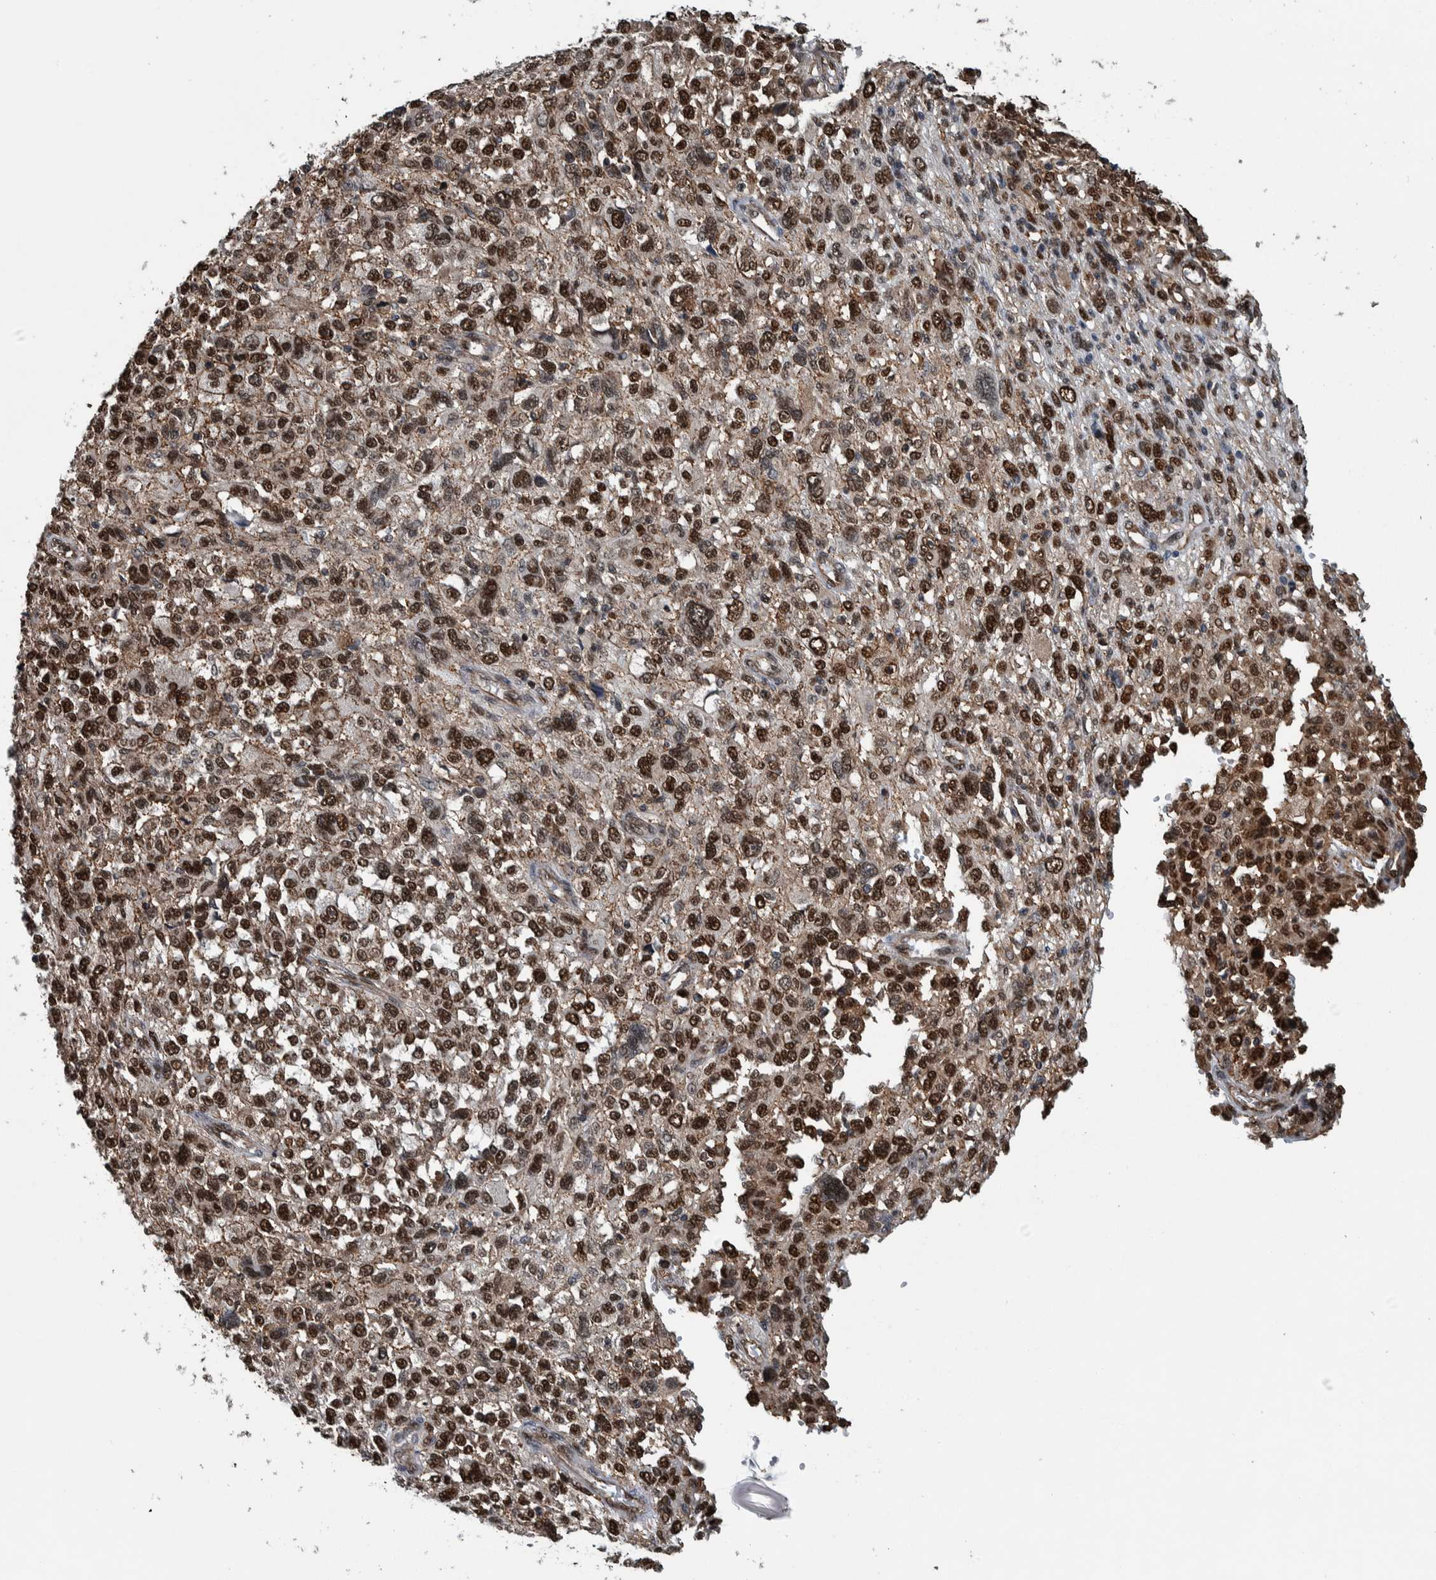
{"staining": {"intensity": "strong", "quantity": ">75%", "location": "nuclear"}, "tissue": "melanoma", "cell_type": "Tumor cells", "image_type": "cancer", "snomed": [{"axis": "morphology", "description": "Malignant melanoma, NOS"}, {"axis": "topography", "description": "Skin"}], "caption": "Tumor cells reveal high levels of strong nuclear expression in about >75% of cells in malignant melanoma. The protein of interest is stained brown, and the nuclei are stained in blue (DAB (3,3'-diaminobenzidine) IHC with brightfield microscopy, high magnification).", "gene": "FAM135B", "patient": {"sex": "female", "age": 55}}